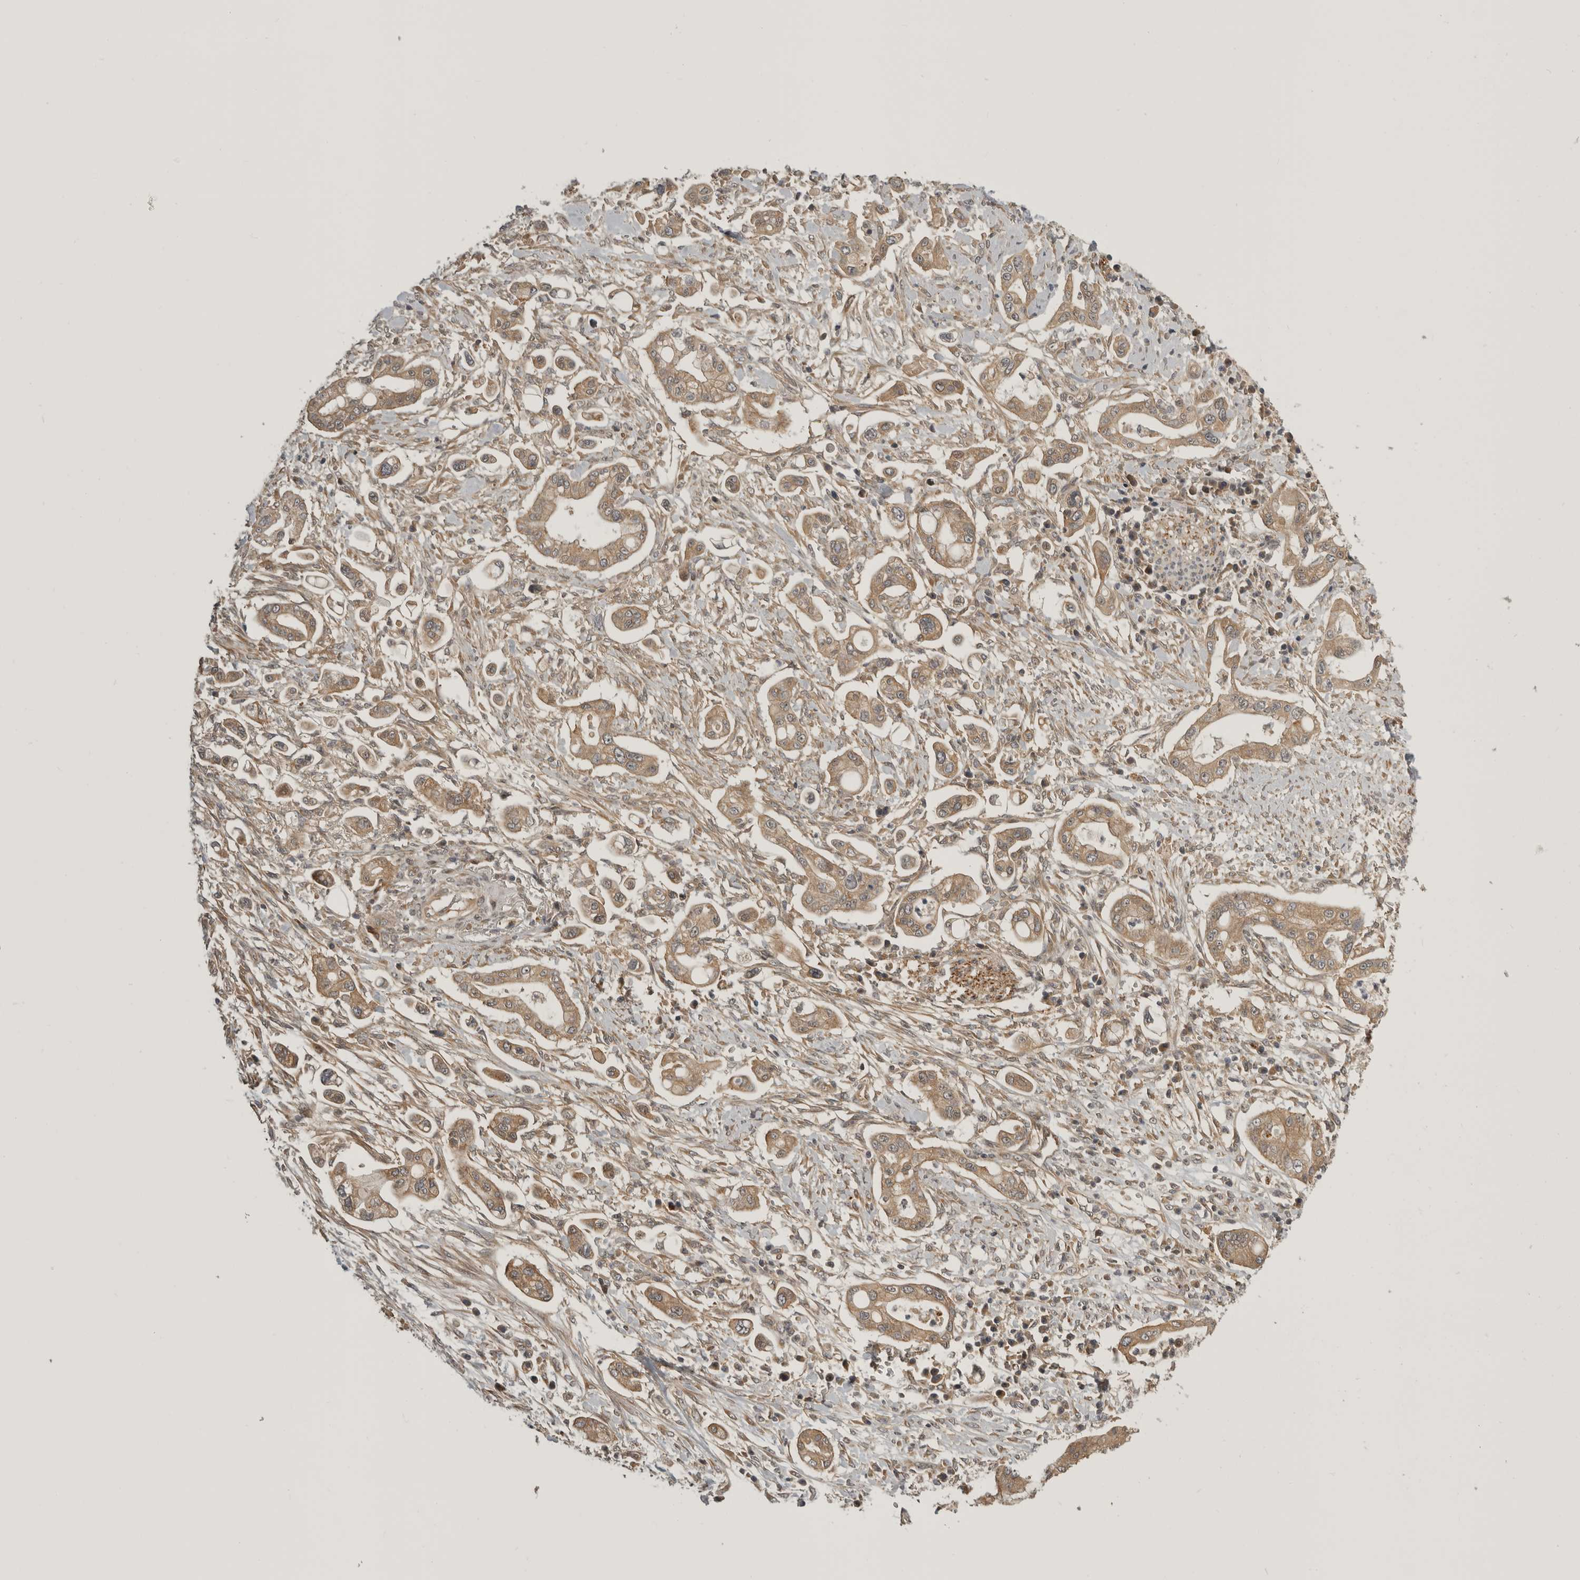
{"staining": {"intensity": "weak", "quantity": ">75%", "location": "cytoplasmic/membranous"}, "tissue": "pancreatic cancer", "cell_type": "Tumor cells", "image_type": "cancer", "snomed": [{"axis": "morphology", "description": "Adenocarcinoma, NOS"}, {"axis": "topography", "description": "Pancreas"}], "caption": "High-power microscopy captured an immunohistochemistry (IHC) photomicrograph of pancreatic cancer (adenocarcinoma), revealing weak cytoplasmic/membranous expression in approximately >75% of tumor cells.", "gene": "CUEDC1", "patient": {"sex": "male", "age": 68}}